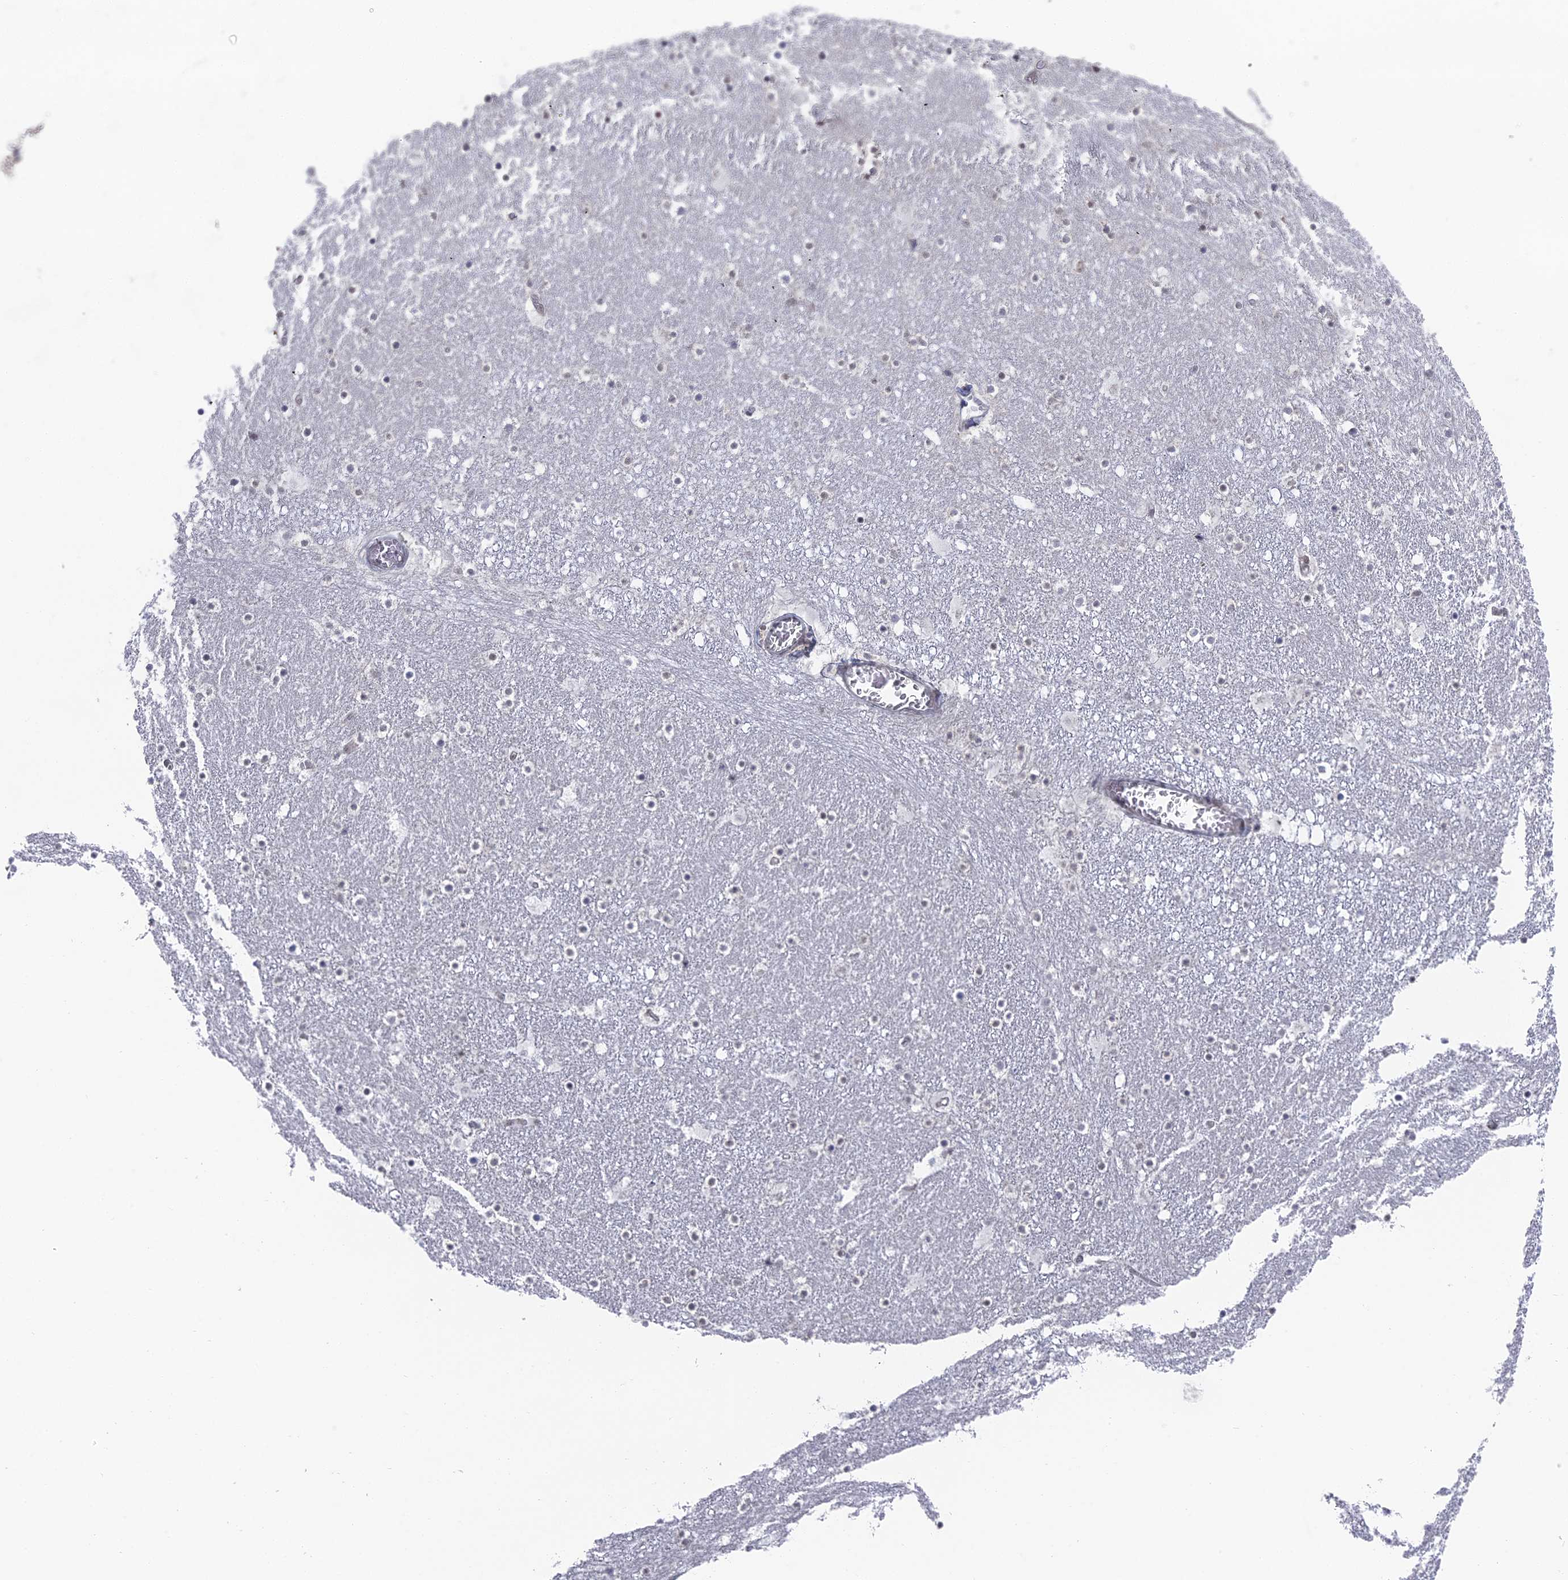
{"staining": {"intensity": "weak", "quantity": "<25%", "location": "nuclear"}, "tissue": "caudate", "cell_type": "Glial cells", "image_type": "normal", "snomed": [{"axis": "morphology", "description": "Normal tissue, NOS"}, {"axis": "topography", "description": "Lateral ventricle wall"}], "caption": "An immunohistochemistry (IHC) histopathology image of unremarkable caudate is shown. There is no staining in glial cells of caudate.", "gene": "FHIP2A", "patient": {"sex": "male", "age": 45}}